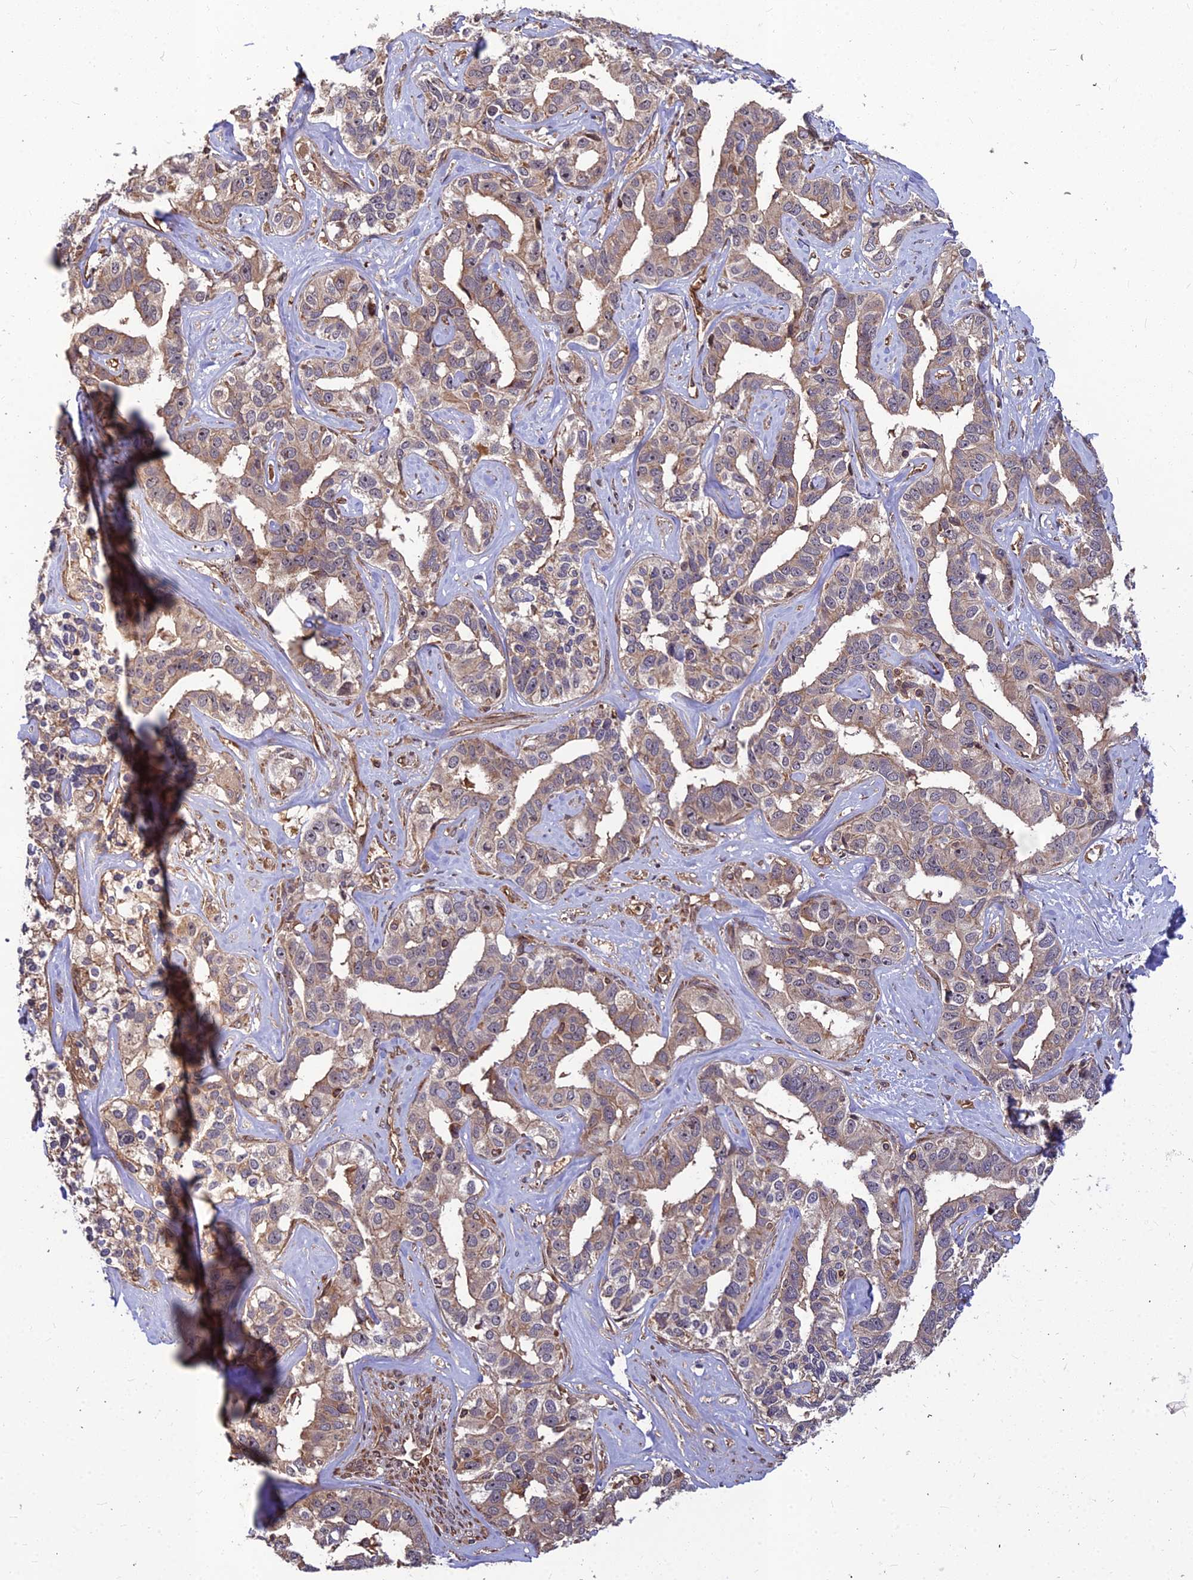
{"staining": {"intensity": "weak", "quantity": "25%-75%", "location": "cytoplasmic/membranous"}, "tissue": "liver cancer", "cell_type": "Tumor cells", "image_type": "cancer", "snomed": [{"axis": "morphology", "description": "Cholangiocarcinoma"}, {"axis": "topography", "description": "Liver"}], "caption": "Human liver cancer (cholangiocarcinoma) stained with a protein marker exhibits weak staining in tumor cells.", "gene": "ZNF467", "patient": {"sex": "male", "age": 59}}